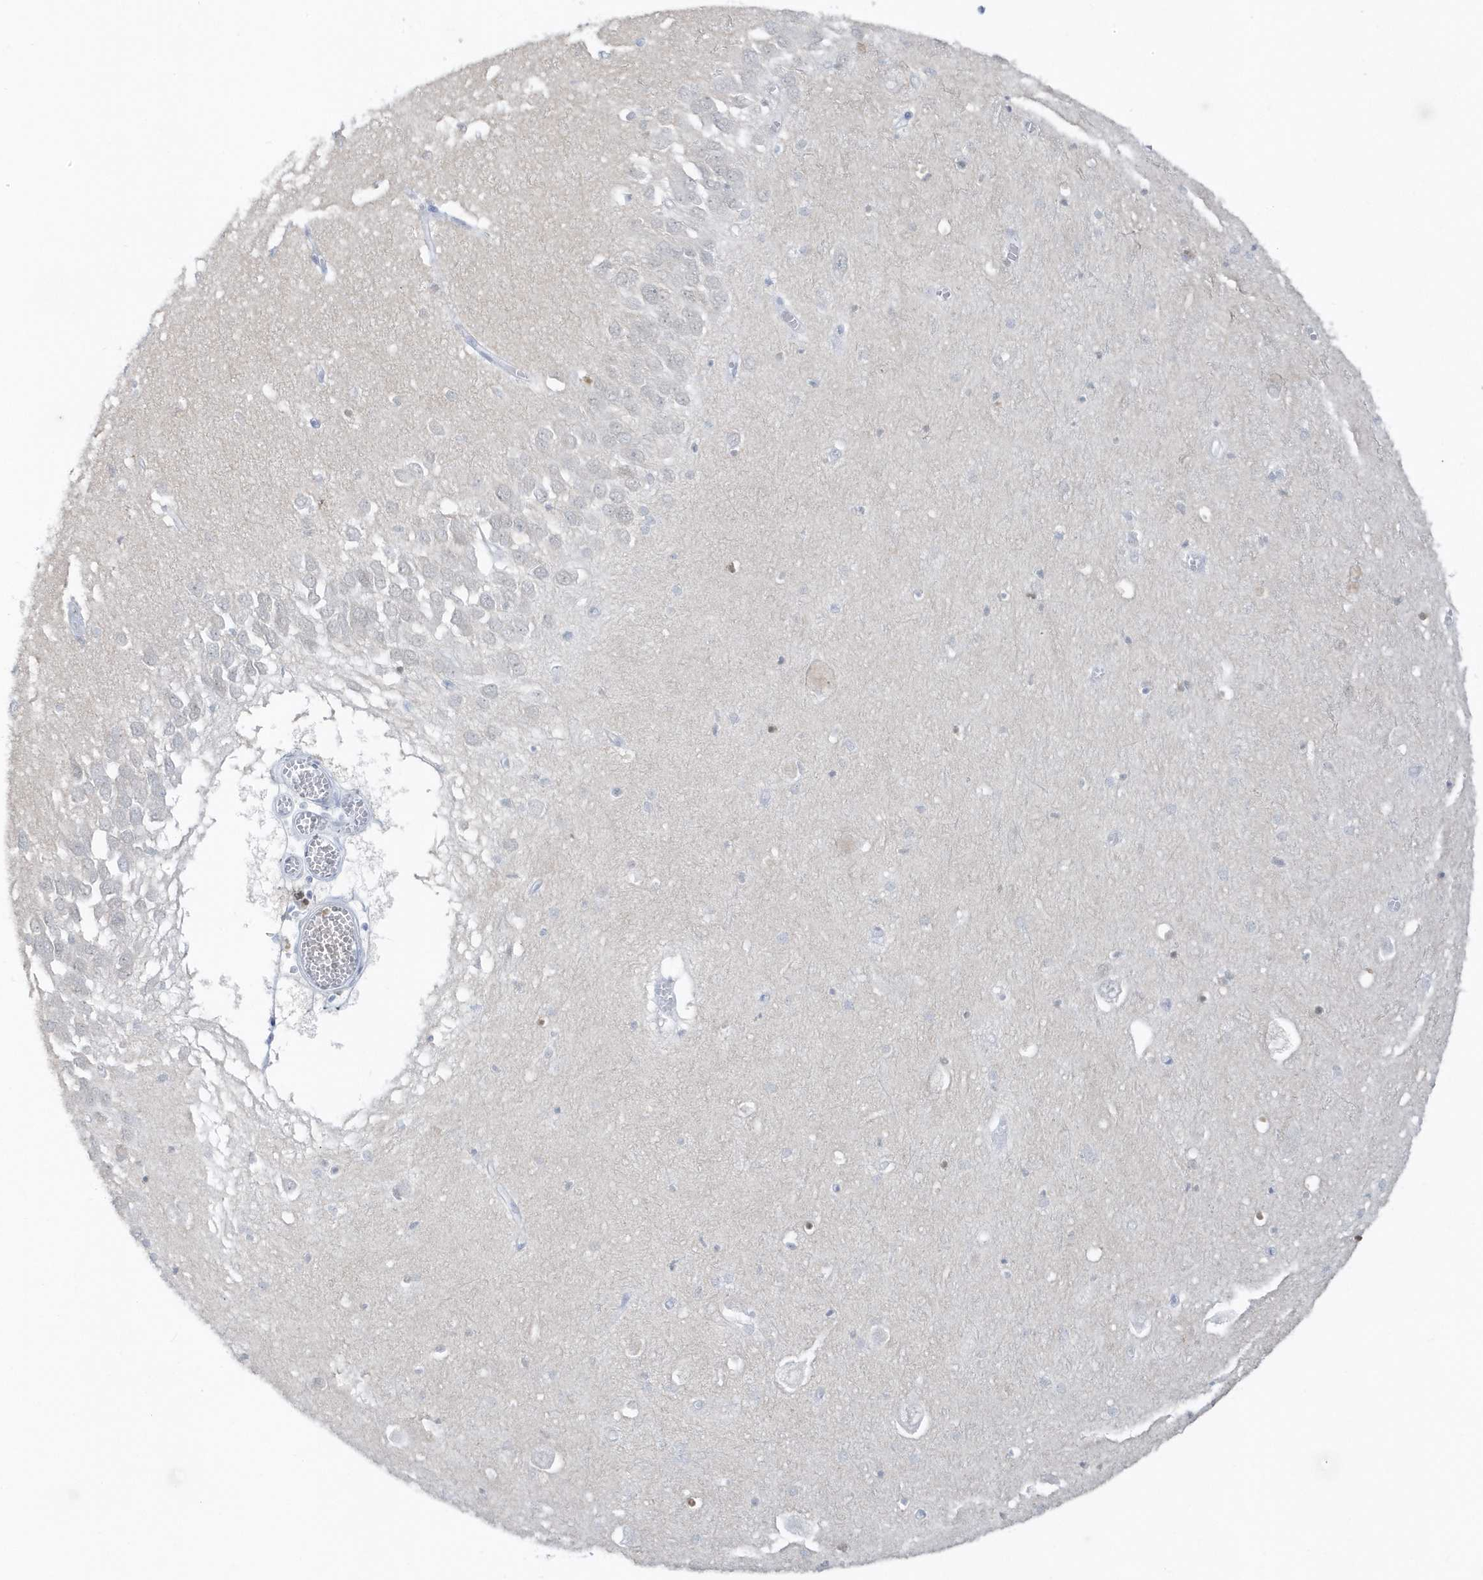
{"staining": {"intensity": "negative", "quantity": "none", "location": "none"}, "tissue": "hippocampus", "cell_type": "Glial cells", "image_type": "normal", "snomed": [{"axis": "morphology", "description": "Normal tissue, NOS"}, {"axis": "topography", "description": "Hippocampus"}], "caption": "Glial cells are negative for brown protein staining in unremarkable hippocampus. Nuclei are stained in blue.", "gene": "SMIM34", "patient": {"sex": "male", "age": 70}}